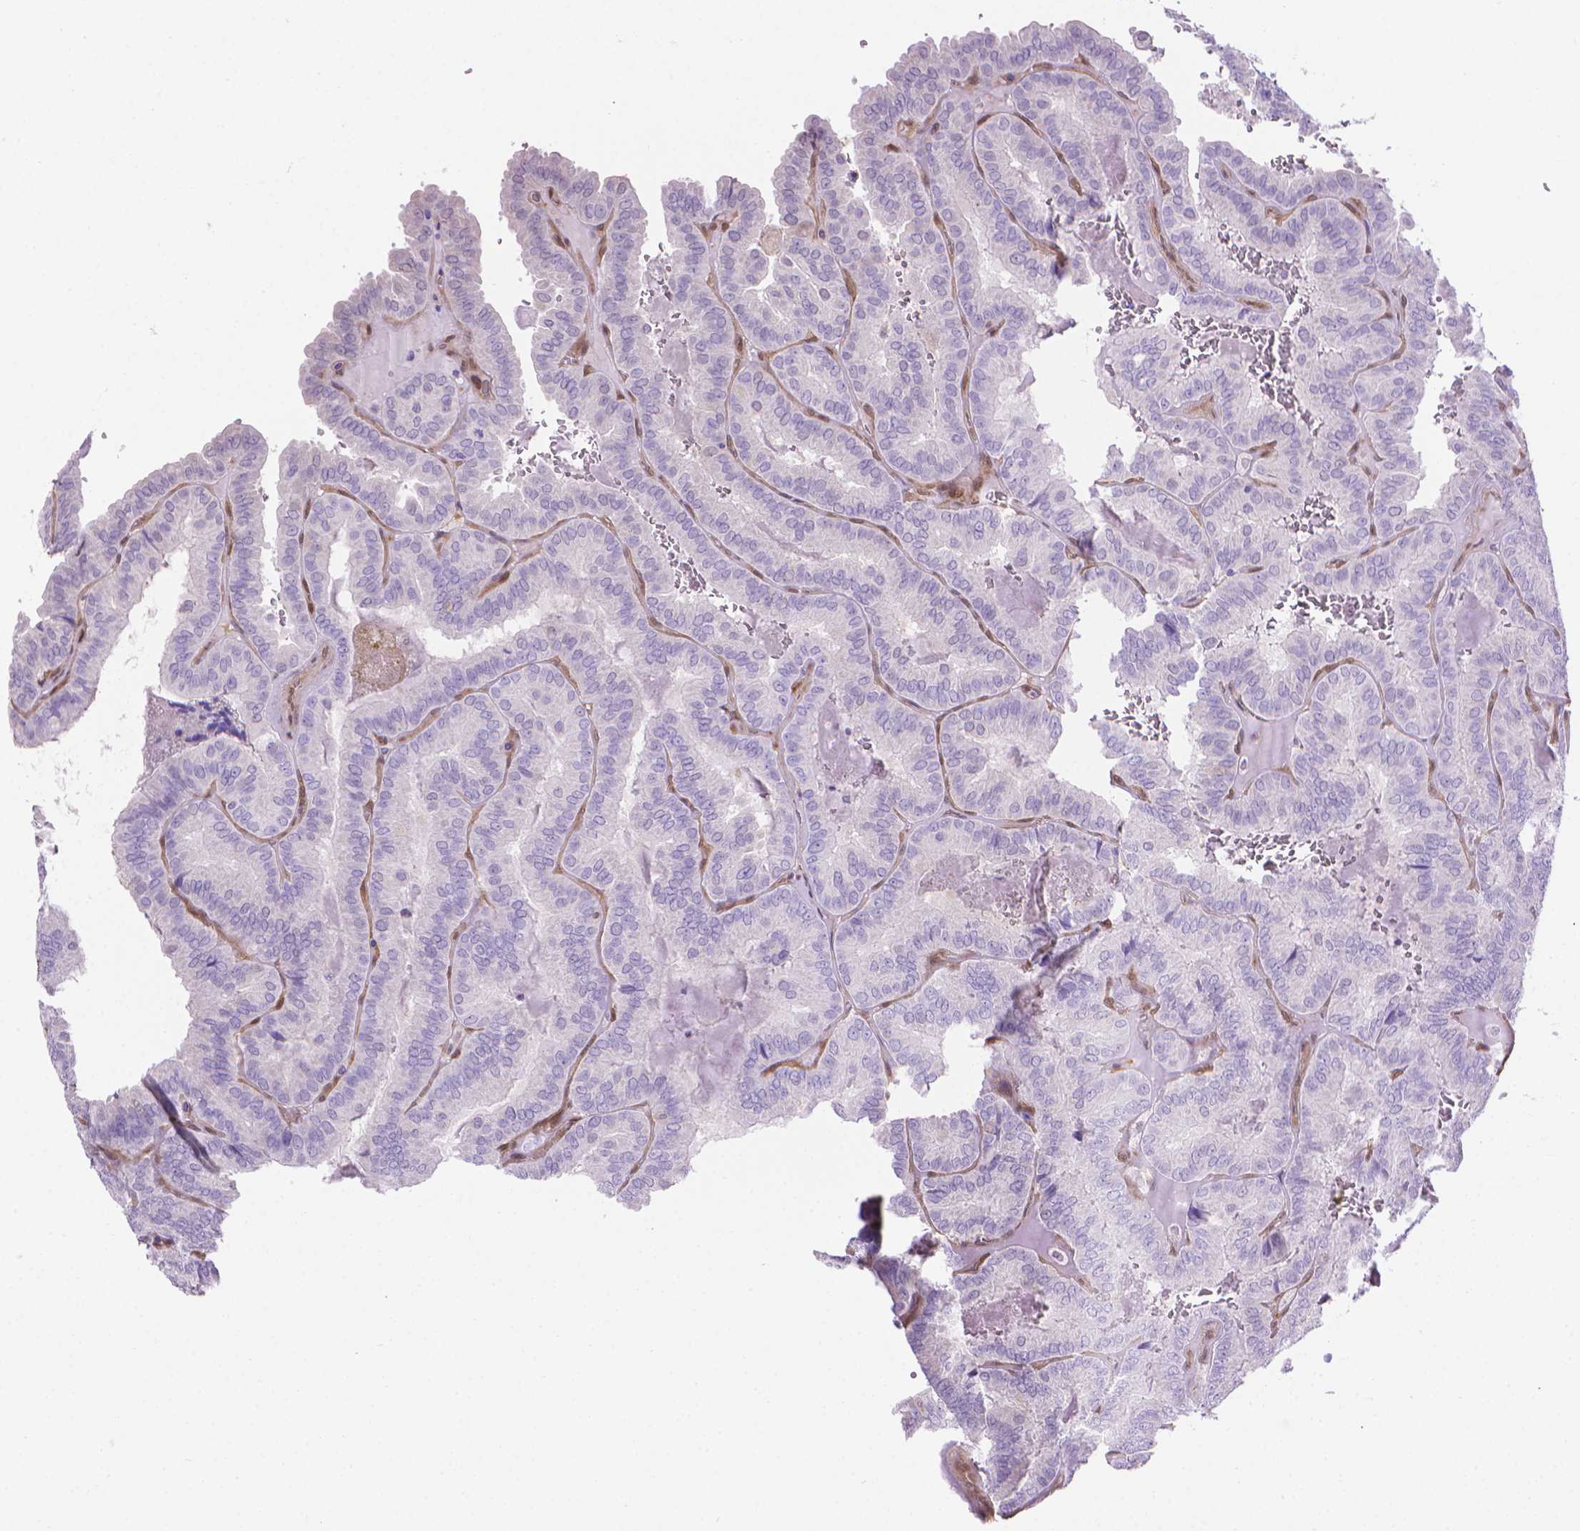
{"staining": {"intensity": "negative", "quantity": "none", "location": "none"}, "tissue": "thyroid cancer", "cell_type": "Tumor cells", "image_type": "cancer", "snomed": [{"axis": "morphology", "description": "Papillary adenocarcinoma, NOS"}, {"axis": "topography", "description": "Thyroid gland"}], "caption": "Tumor cells show no significant expression in thyroid cancer. (Brightfield microscopy of DAB (3,3'-diaminobenzidine) IHC at high magnification).", "gene": "CLIC4", "patient": {"sex": "female", "age": 75}}